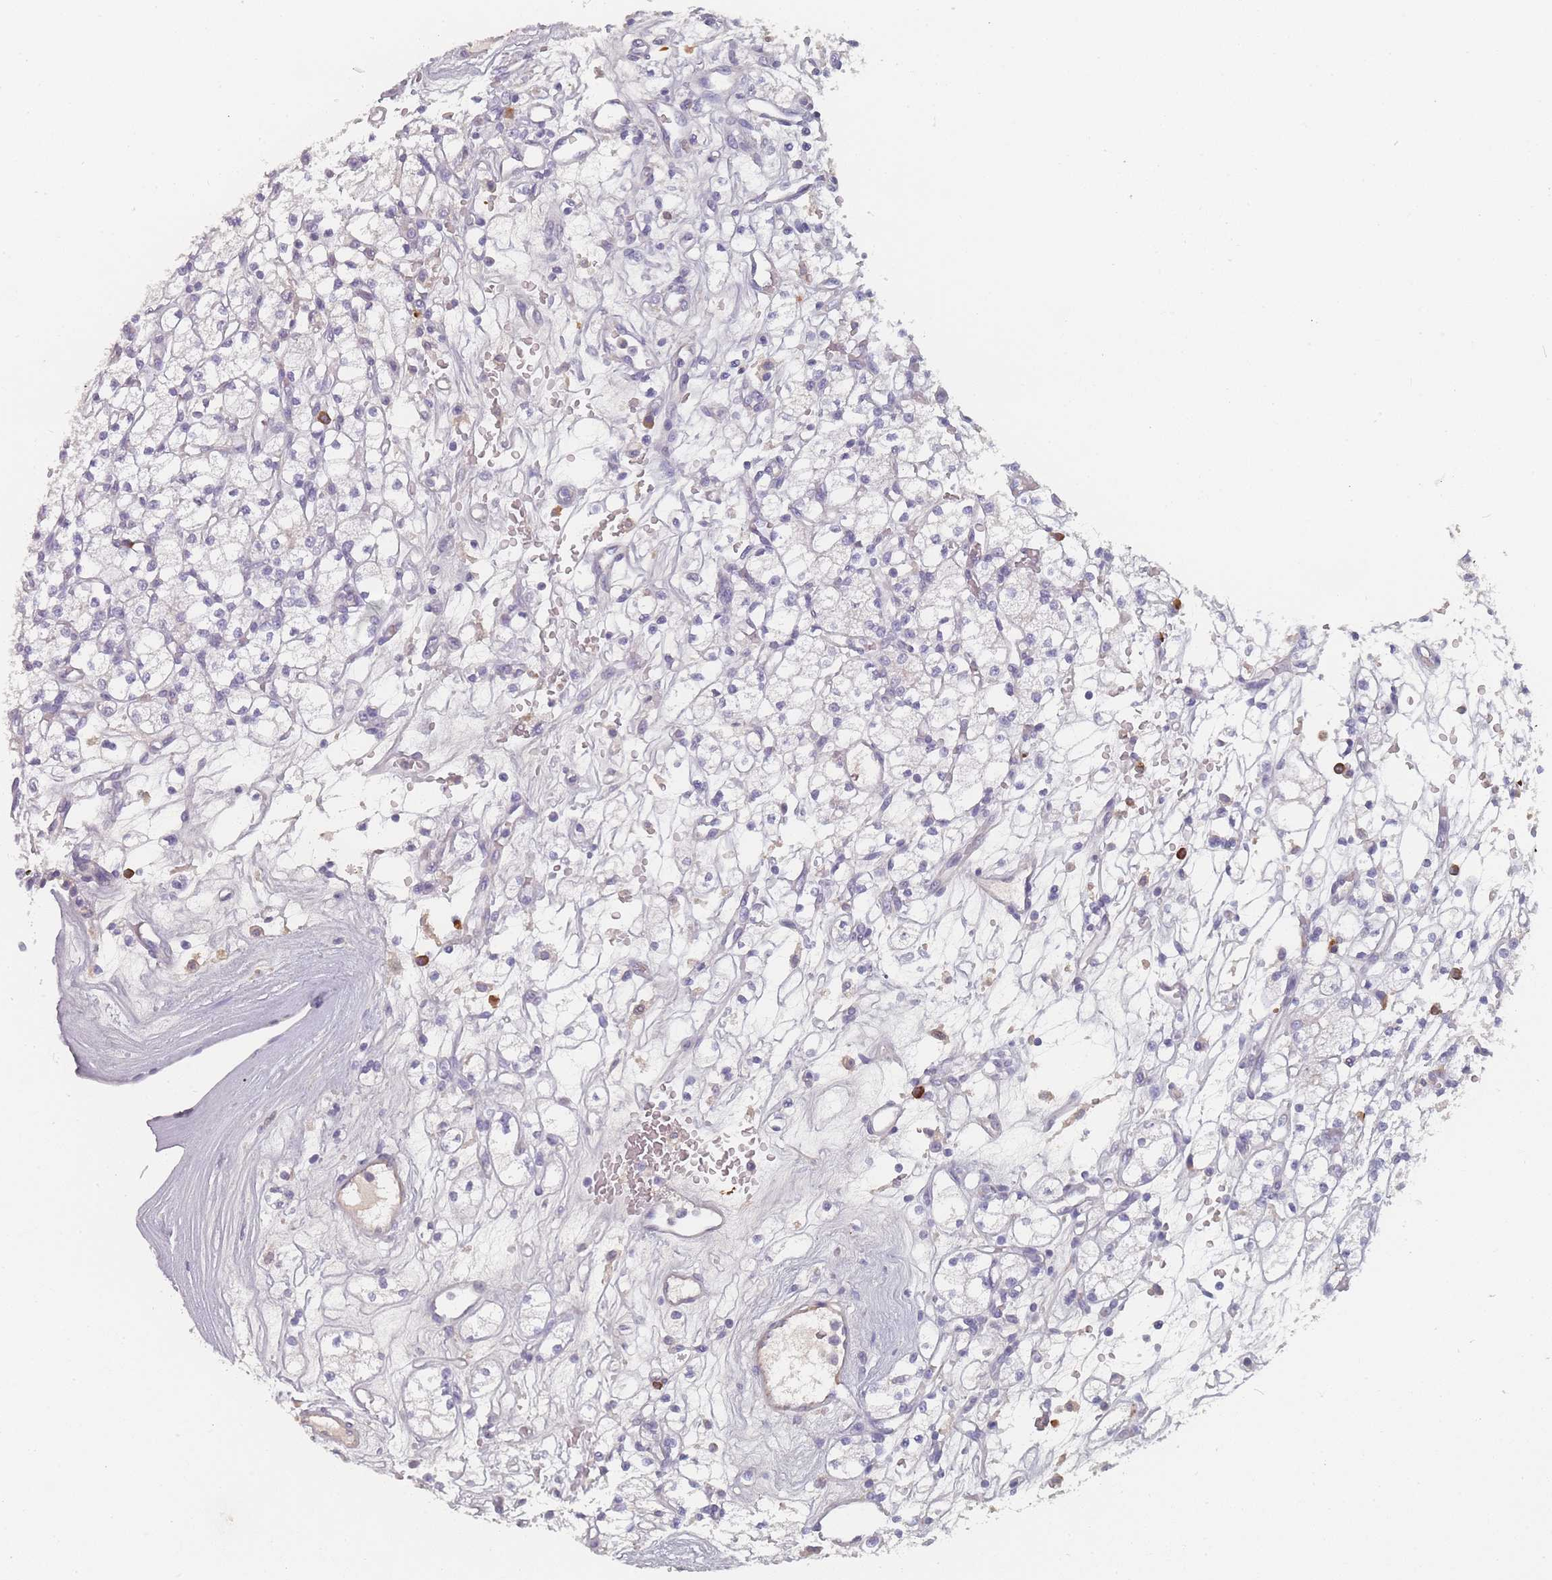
{"staining": {"intensity": "negative", "quantity": "none", "location": "none"}, "tissue": "renal cancer", "cell_type": "Tumor cells", "image_type": "cancer", "snomed": [{"axis": "morphology", "description": "Adenocarcinoma, NOS"}, {"axis": "topography", "description": "Kidney"}], "caption": "DAB immunohistochemical staining of renal cancer exhibits no significant staining in tumor cells.", "gene": "SLC35E4", "patient": {"sex": "male", "age": 77}}